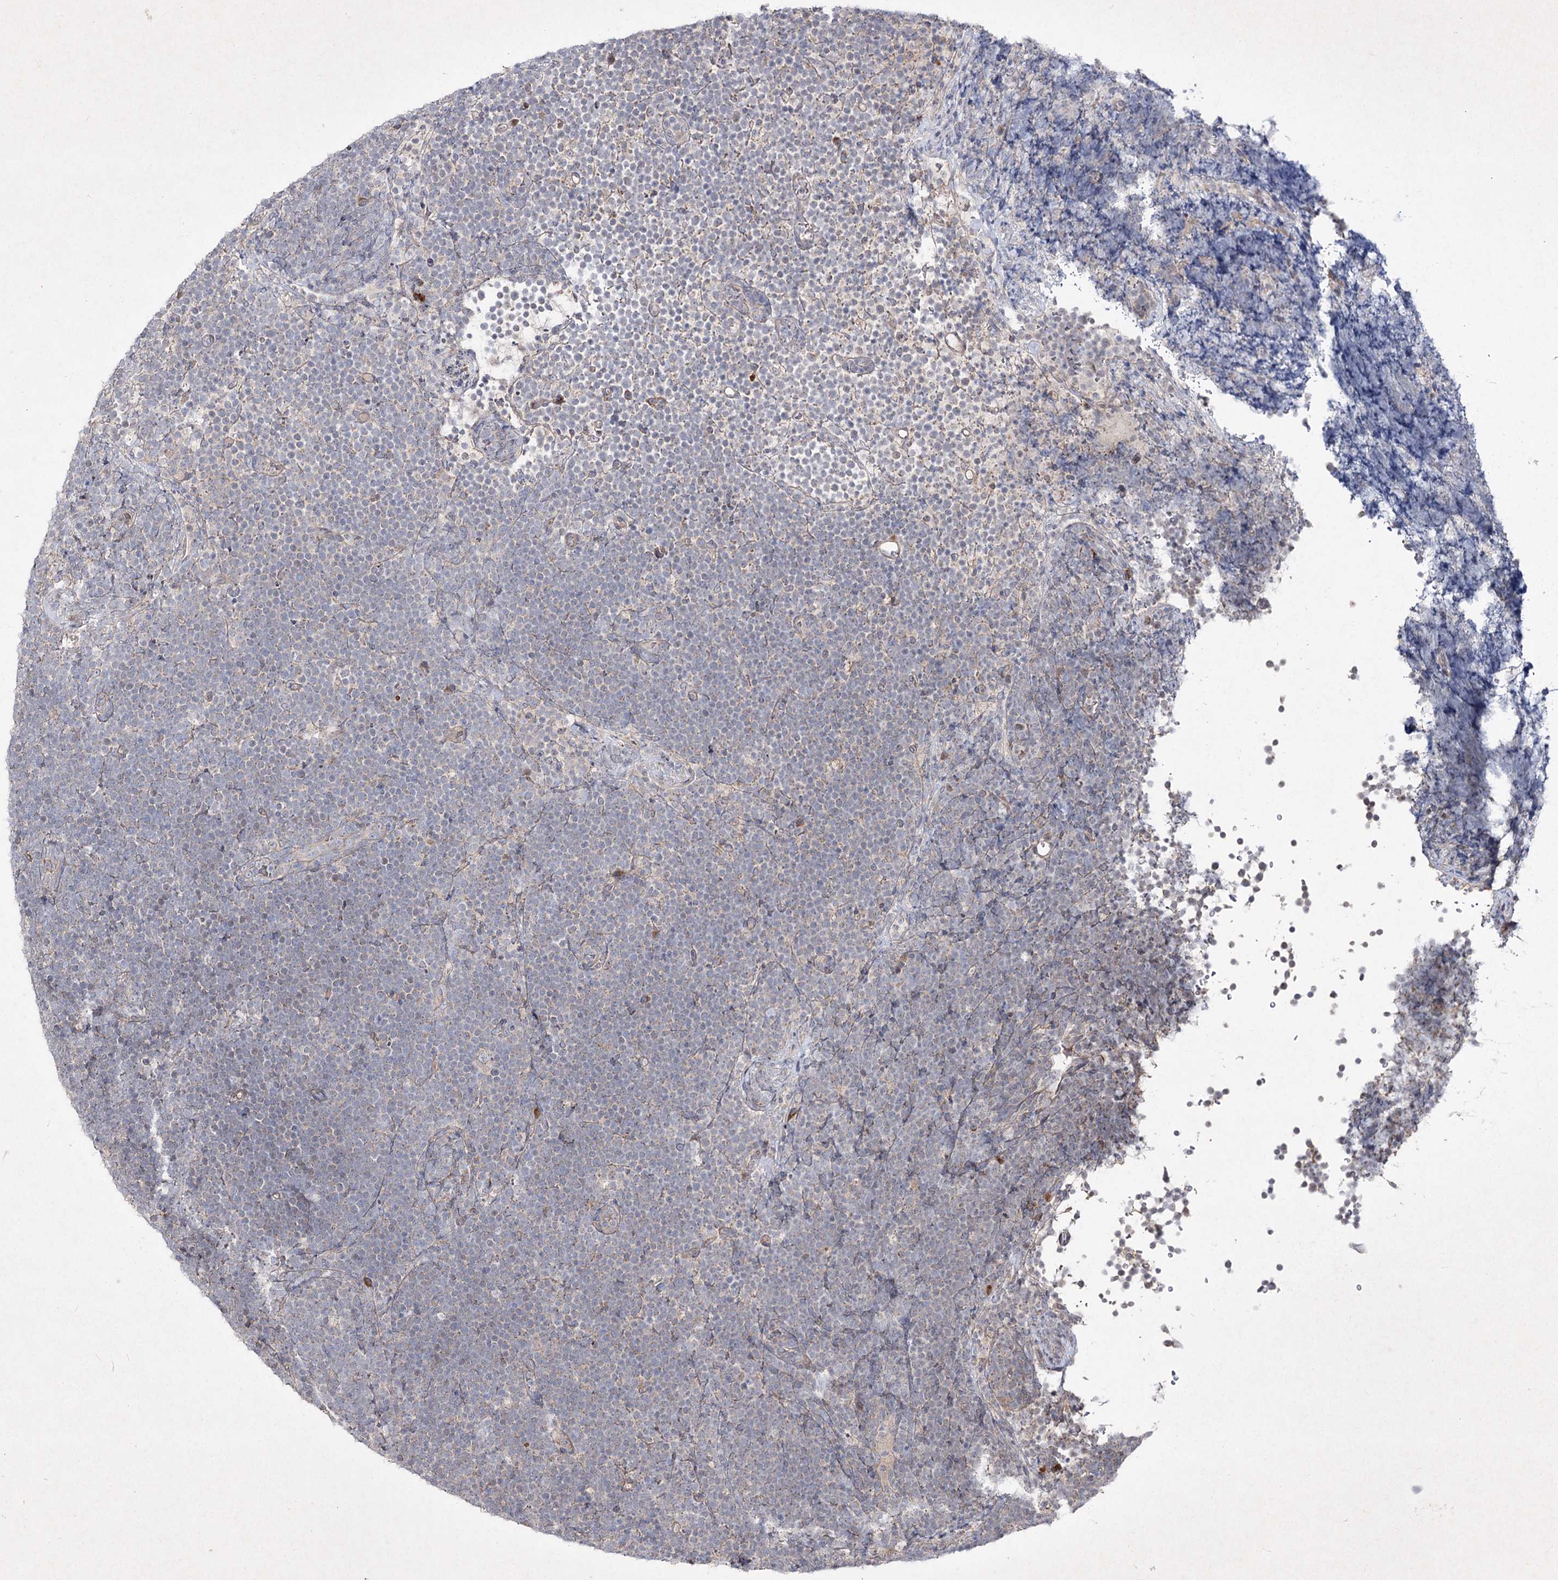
{"staining": {"intensity": "negative", "quantity": "none", "location": "none"}, "tissue": "lymphoma", "cell_type": "Tumor cells", "image_type": "cancer", "snomed": [{"axis": "morphology", "description": "Malignant lymphoma, non-Hodgkin's type, High grade"}, {"axis": "topography", "description": "Lymph node"}], "caption": "This is an IHC image of lymphoma. There is no positivity in tumor cells.", "gene": "CIB2", "patient": {"sex": "male", "age": 13}}